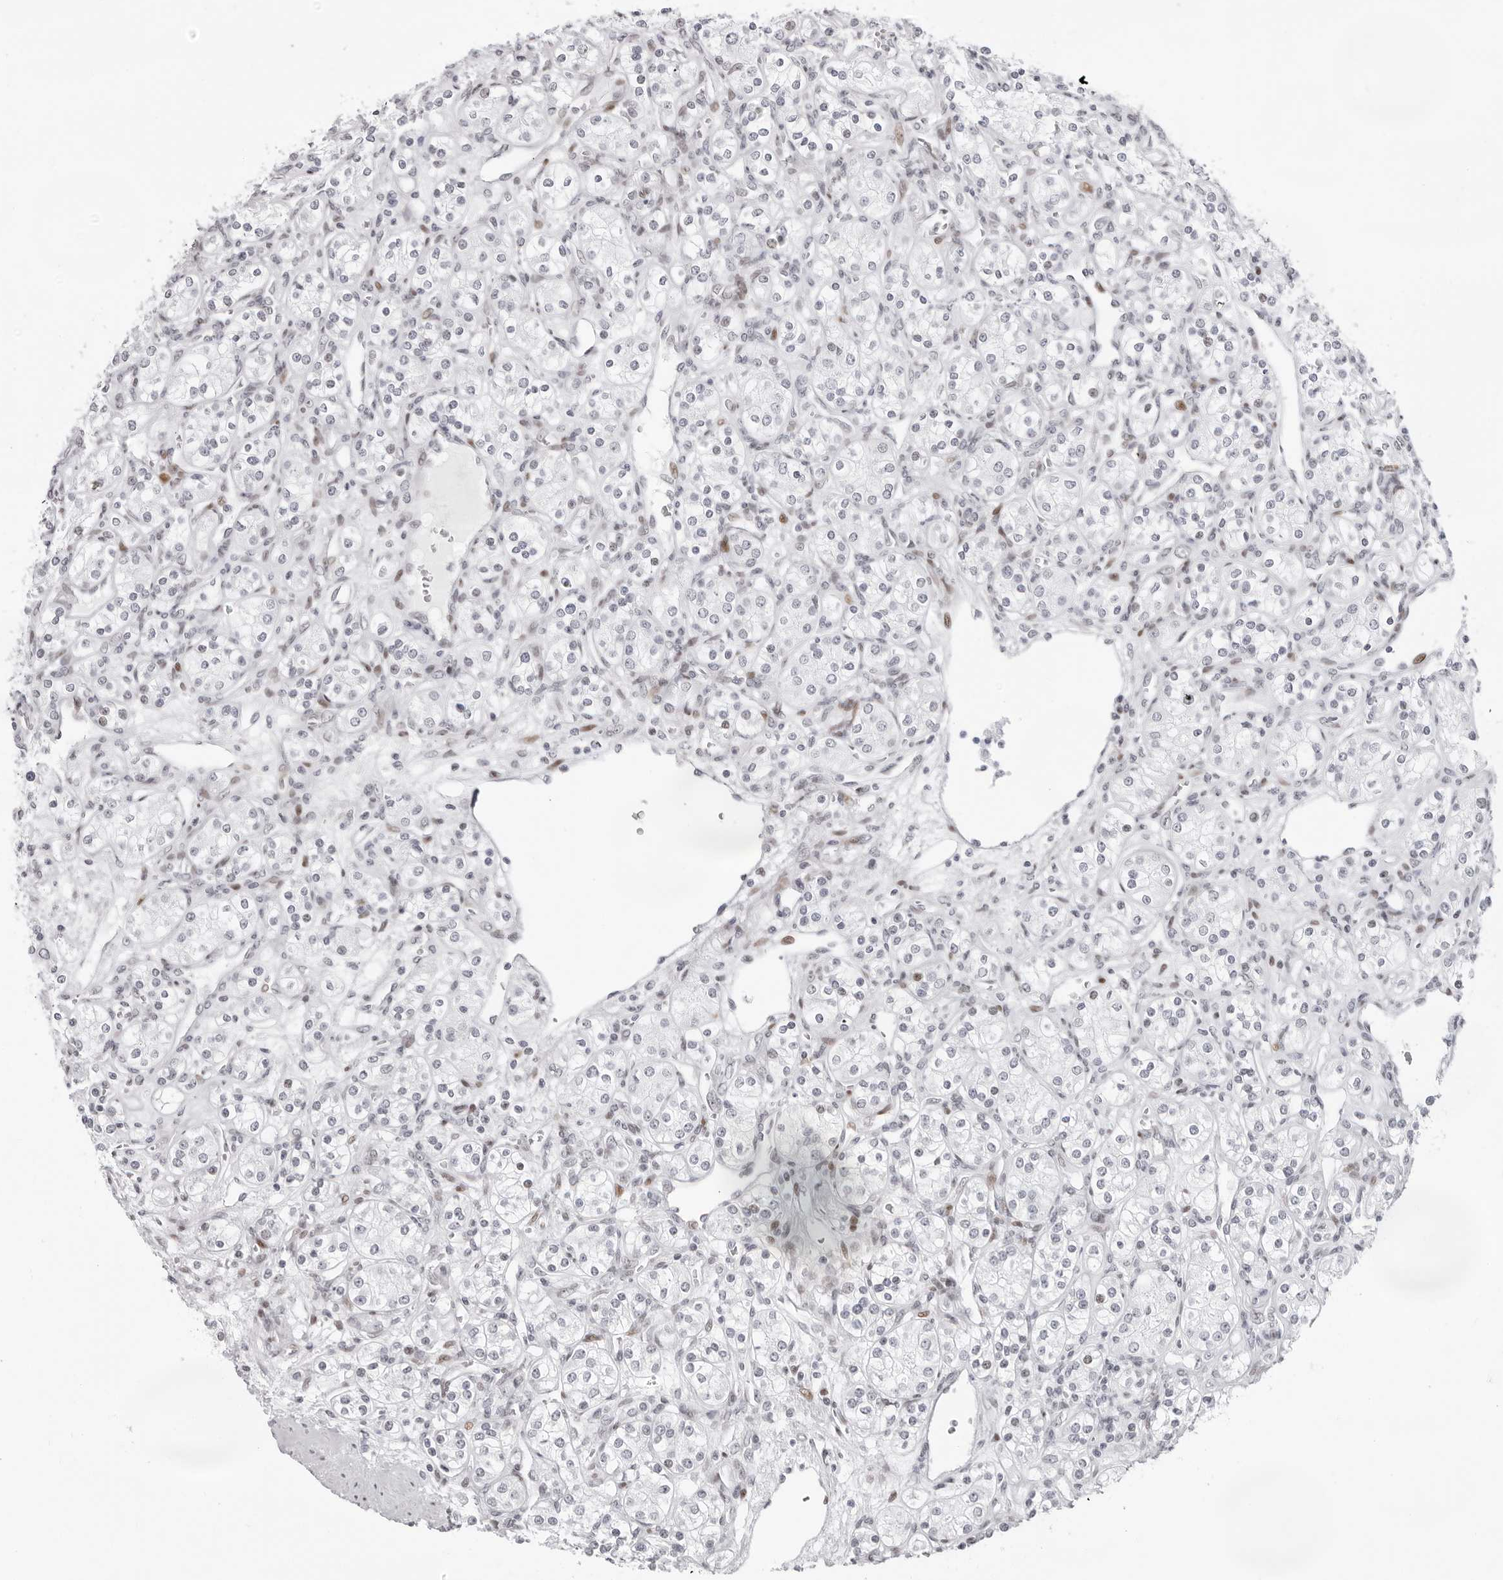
{"staining": {"intensity": "negative", "quantity": "none", "location": "none"}, "tissue": "renal cancer", "cell_type": "Tumor cells", "image_type": "cancer", "snomed": [{"axis": "morphology", "description": "Adenocarcinoma, NOS"}, {"axis": "topography", "description": "Kidney"}], "caption": "The image reveals no significant staining in tumor cells of adenocarcinoma (renal).", "gene": "NTPCR", "patient": {"sex": "male", "age": 77}}